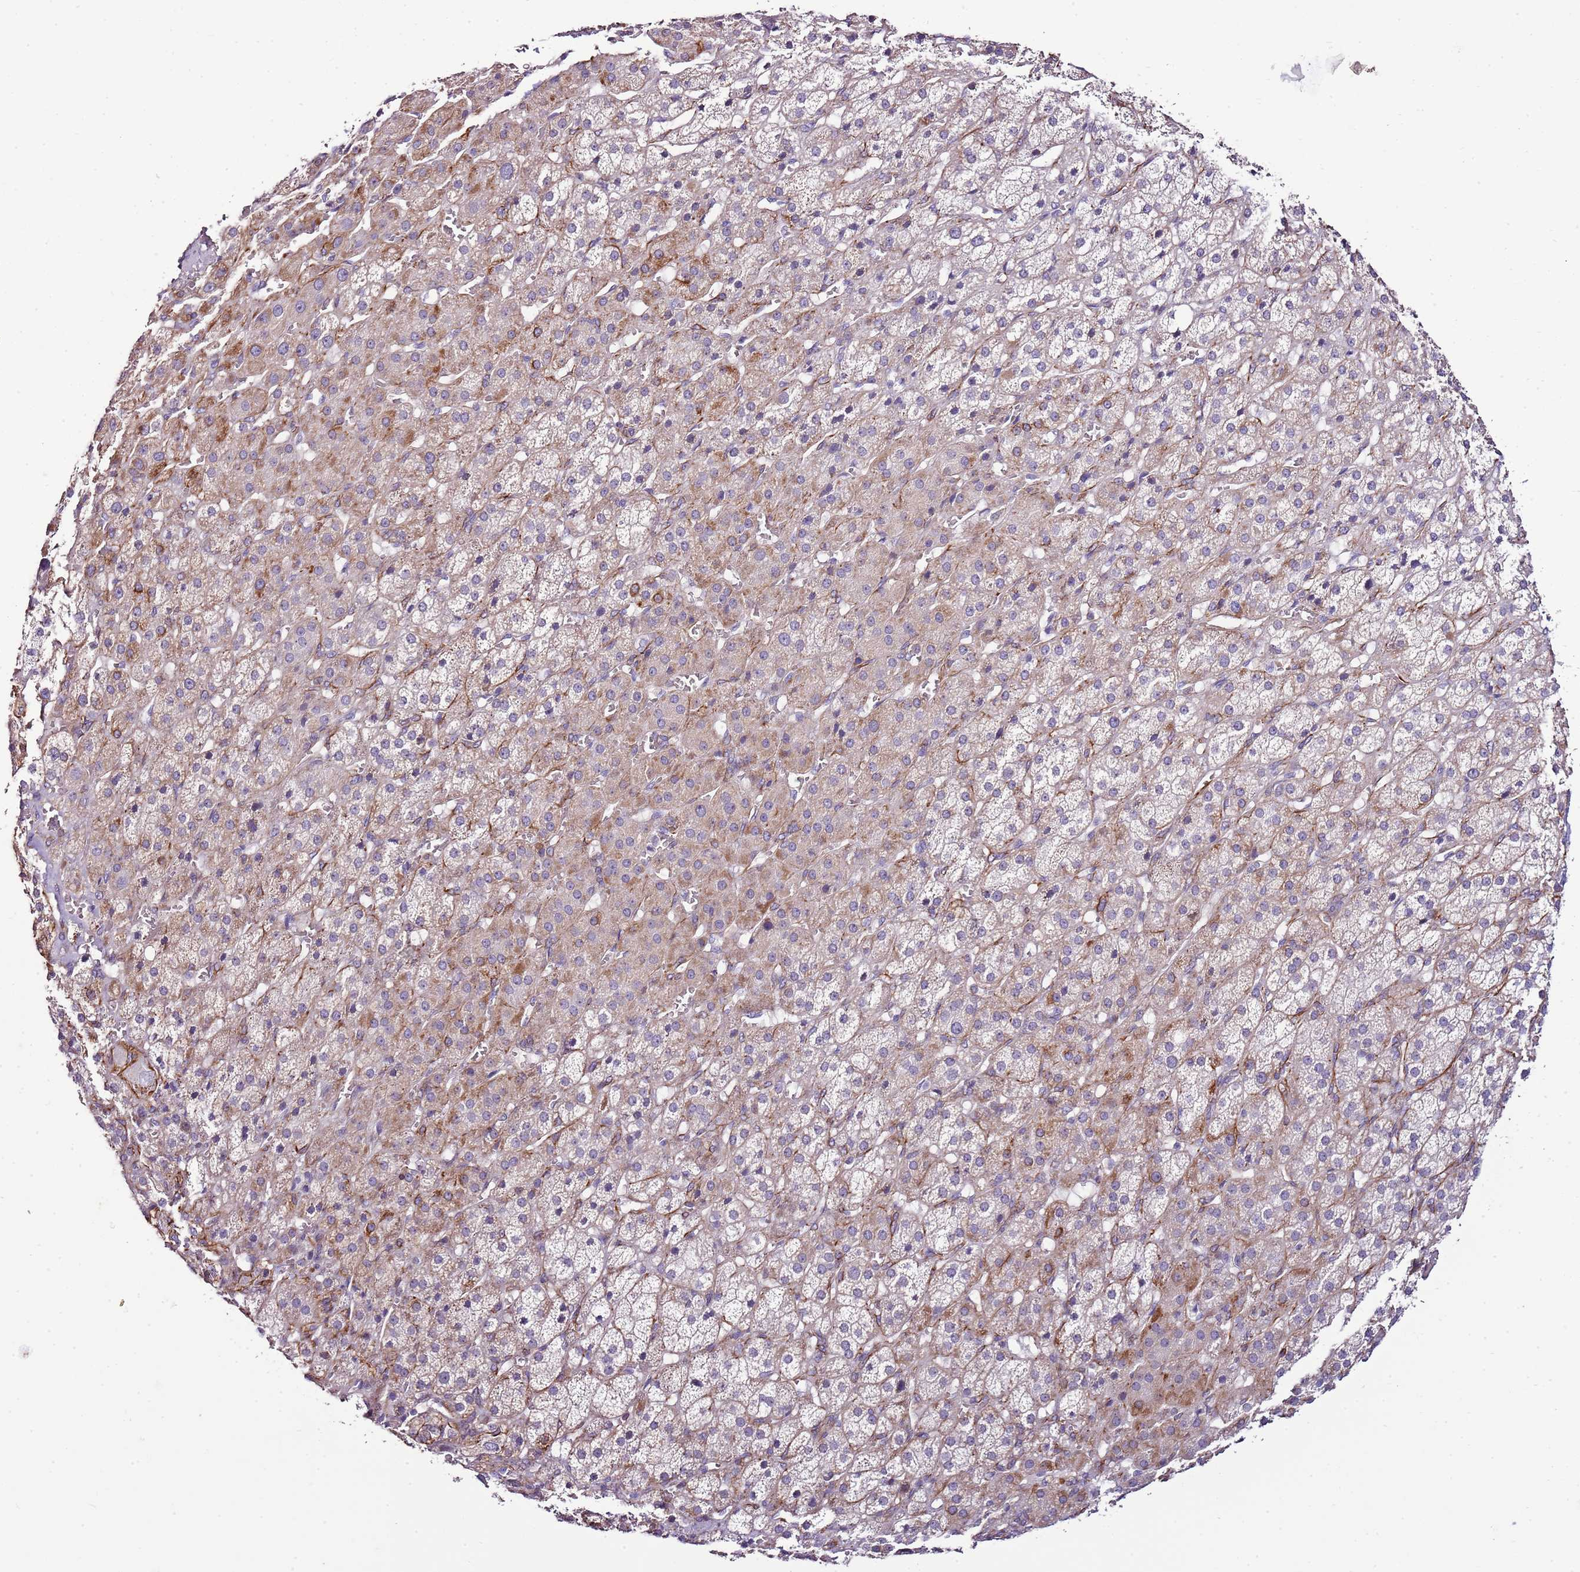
{"staining": {"intensity": "moderate", "quantity": "<25%", "location": "cytoplasmic/membranous"}, "tissue": "adrenal gland", "cell_type": "Glandular cells", "image_type": "normal", "snomed": [{"axis": "morphology", "description": "Normal tissue, NOS"}, {"axis": "topography", "description": "Adrenal gland"}], "caption": "Immunohistochemical staining of benign human adrenal gland displays low levels of moderate cytoplasmic/membranous staining in about <25% of glandular cells.", "gene": "ZNF786", "patient": {"sex": "female", "age": 57}}